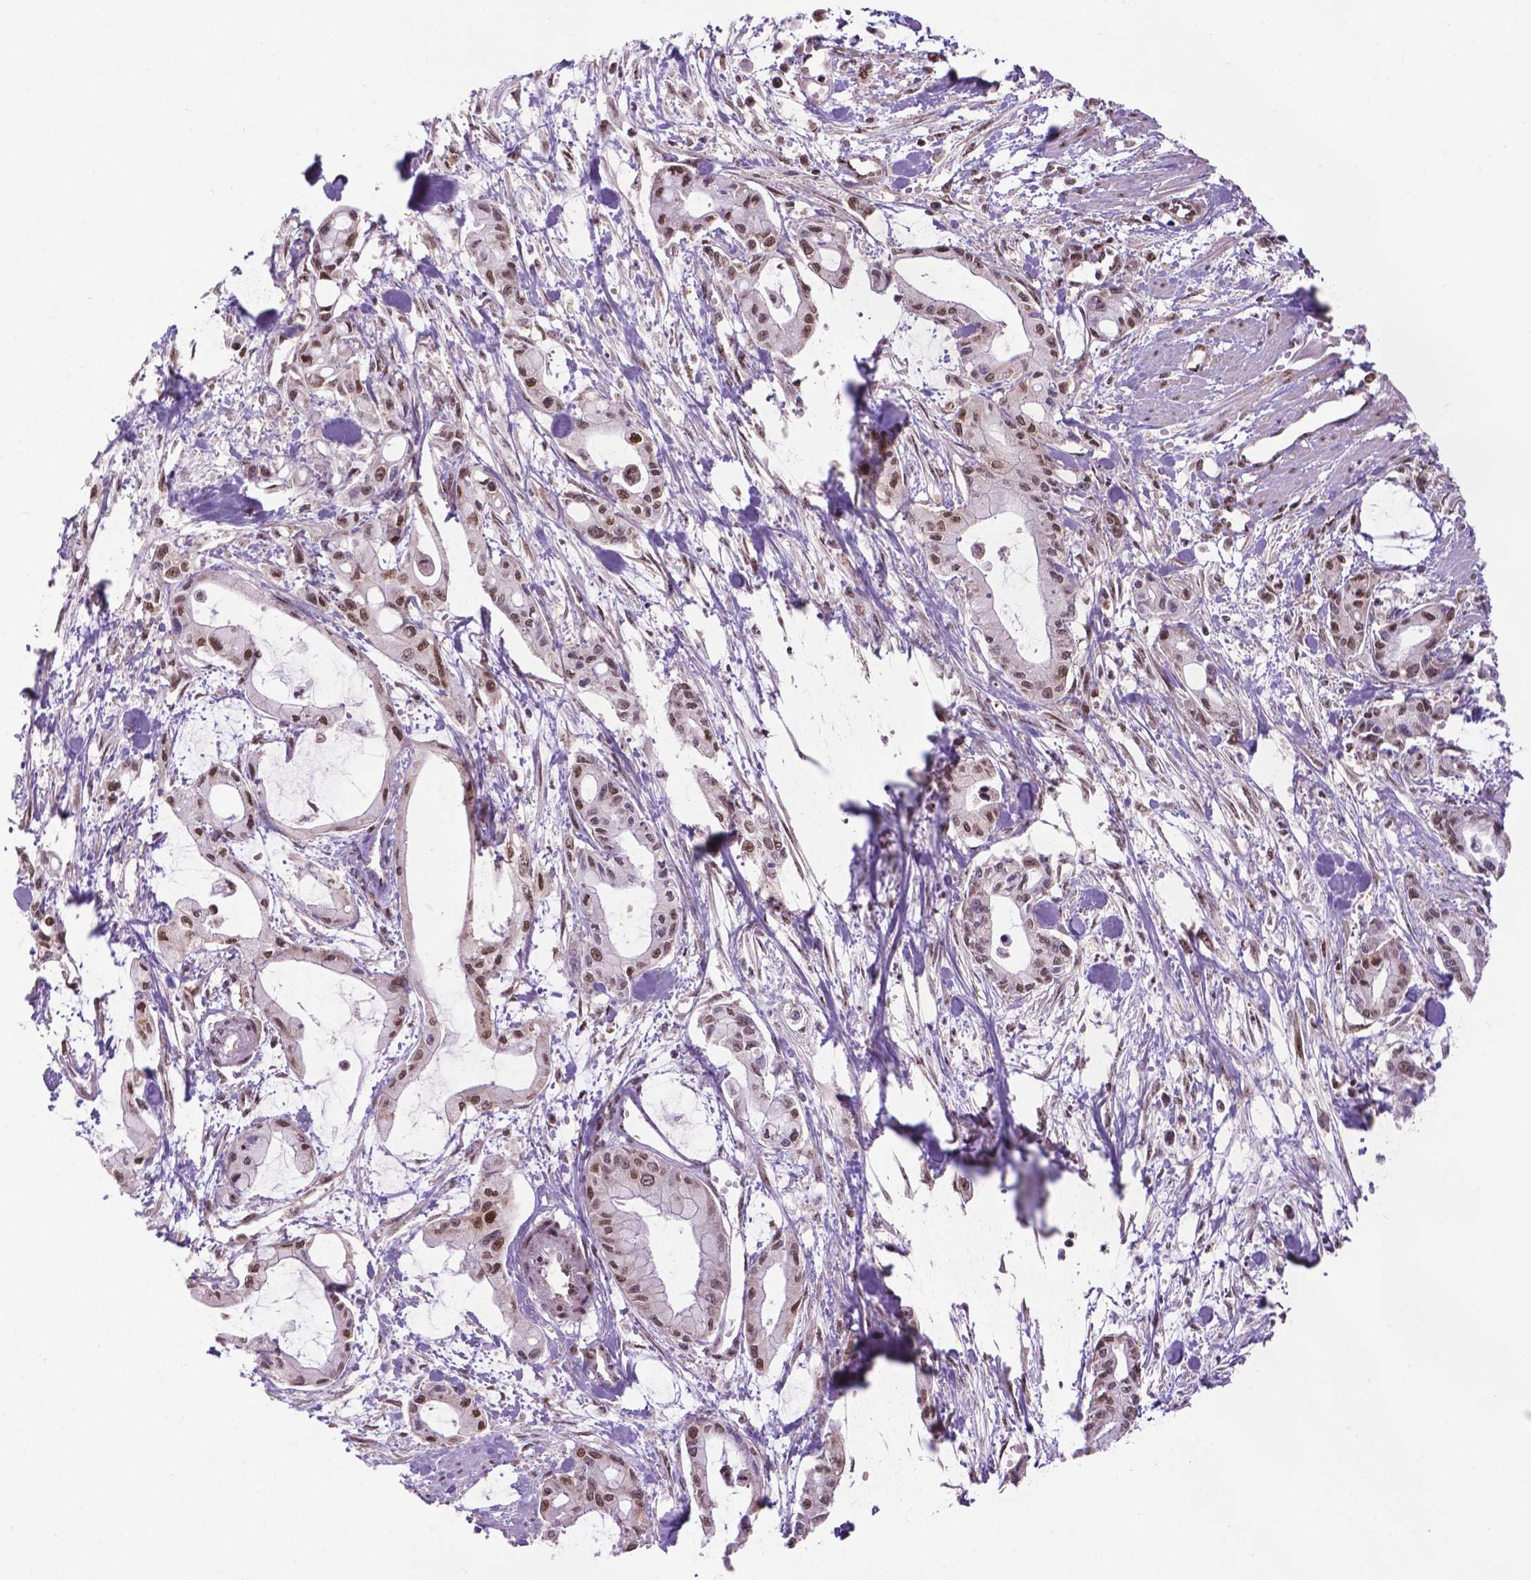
{"staining": {"intensity": "moderate", "quantity": ">75%", "location": "nuclear"}, "tissue": "pancreatic cancer", "cell_type": "Tumor cells", "image_type": "cancer", "snomed": [{"axis": "morphology", "description": "Adenocarcinoma, NOS"}, {"axis": "topography", "description": "Pancreas"}], "caption": "A photomicrograph of human pancreatic adenocarcinoma stained for a protein displays moderate nuclear brown staining in tumor cells. The staining is performed using DAB (3,3'-diaminobenzidine) brown chromogen to label protein expression. The nuclei are counter-stained blue using hematoxylin.", "gene": "CSNK2A1", "patient": {"sex": "male", "age": 48}}